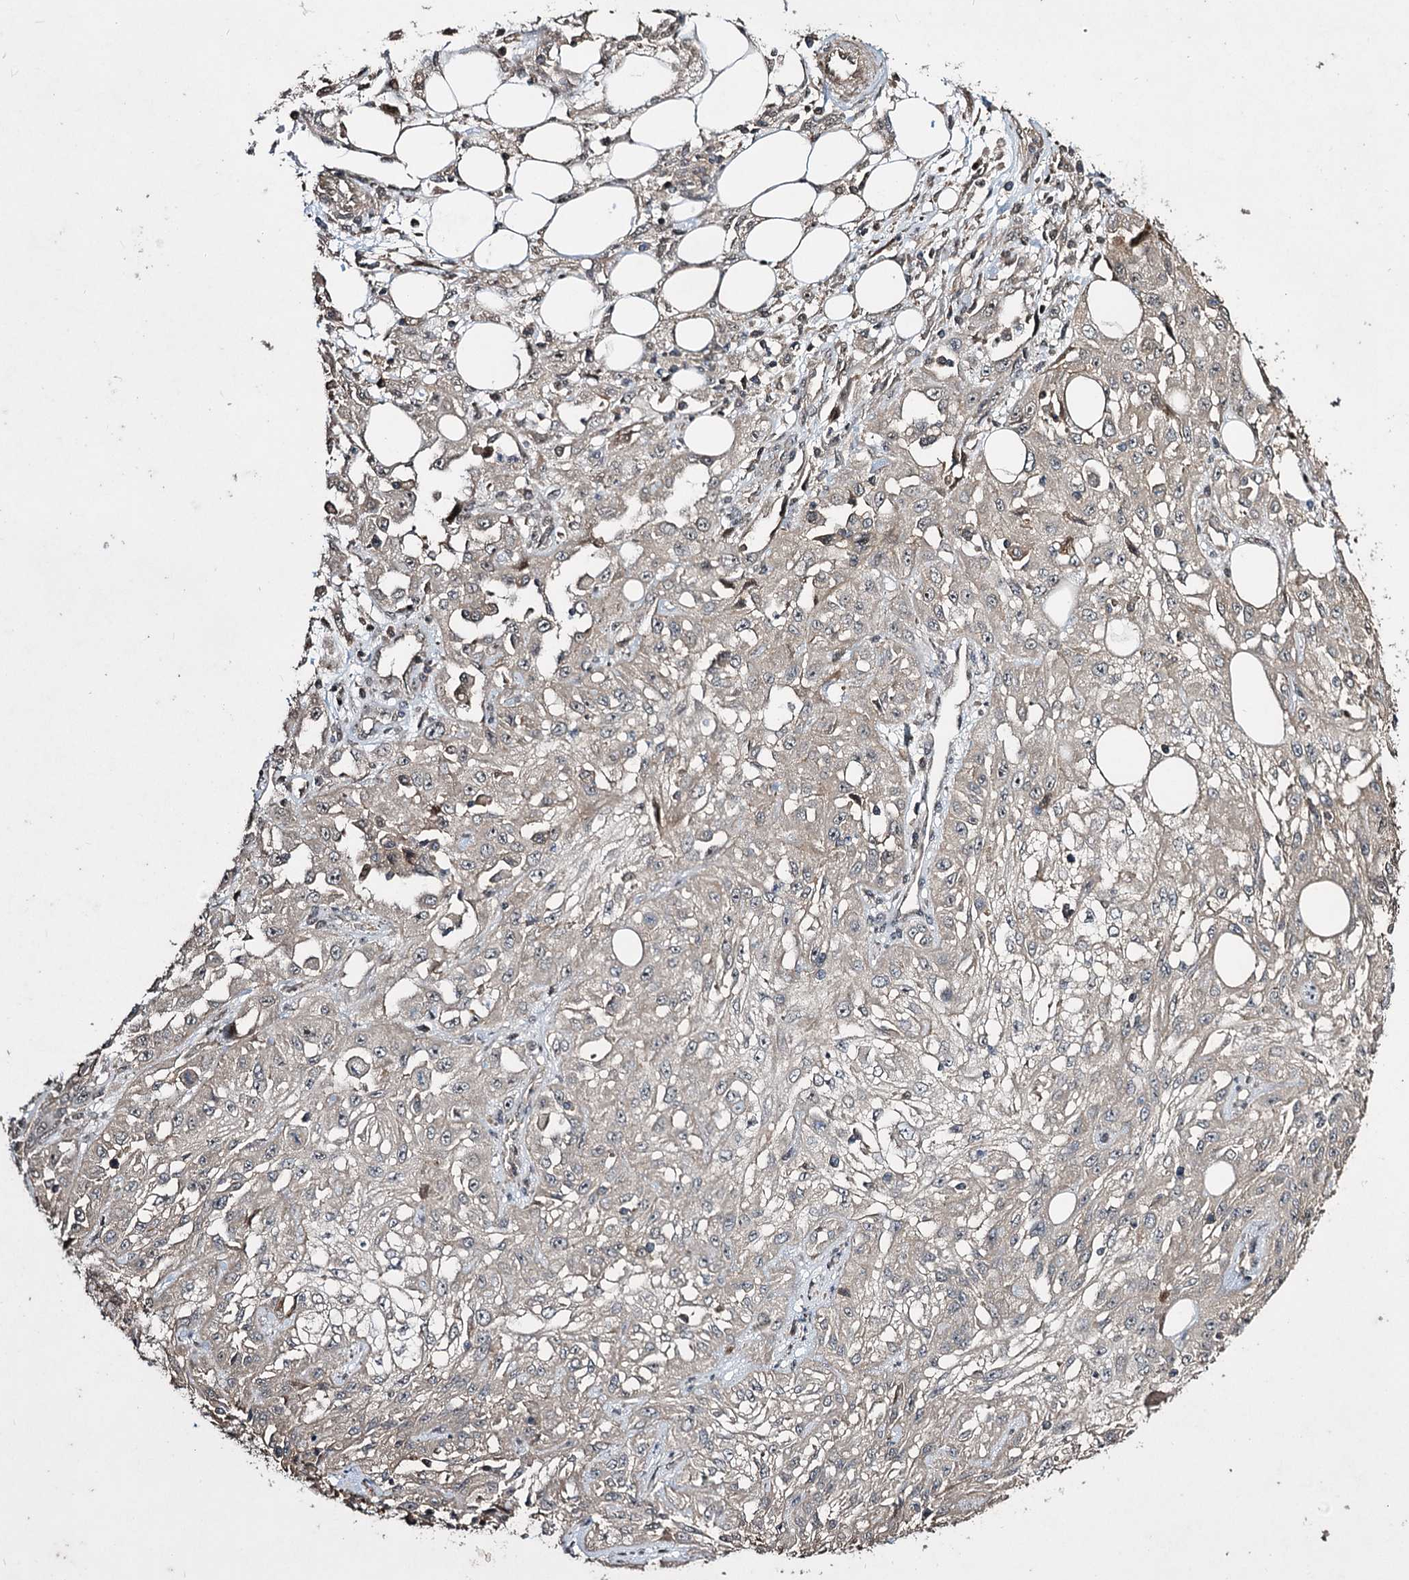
{"staining": {"intensity": "negative", "quantity": "none", "location": "none"}, "tissue": "skin cancer", "cell_type": "Tumor cells", "image_type": "cancer", "snomed": [{"axis": "morphology", "description": "Squamous cell carcinoma, NOS"}, {"axis": "morphology", "description": "Squamous cell carcinoma, metastatic, NOS"}, {"axis": "topography", "description": "Skin"}, {"axis": "topography", "description": "Lymph node"}], "caption": "A micrograph of human squamous cell carcinoma (skin) is negative for staining in tumor cells.", "gene": "CPNE8", "patient": {"sex": "male", "age": 75}}